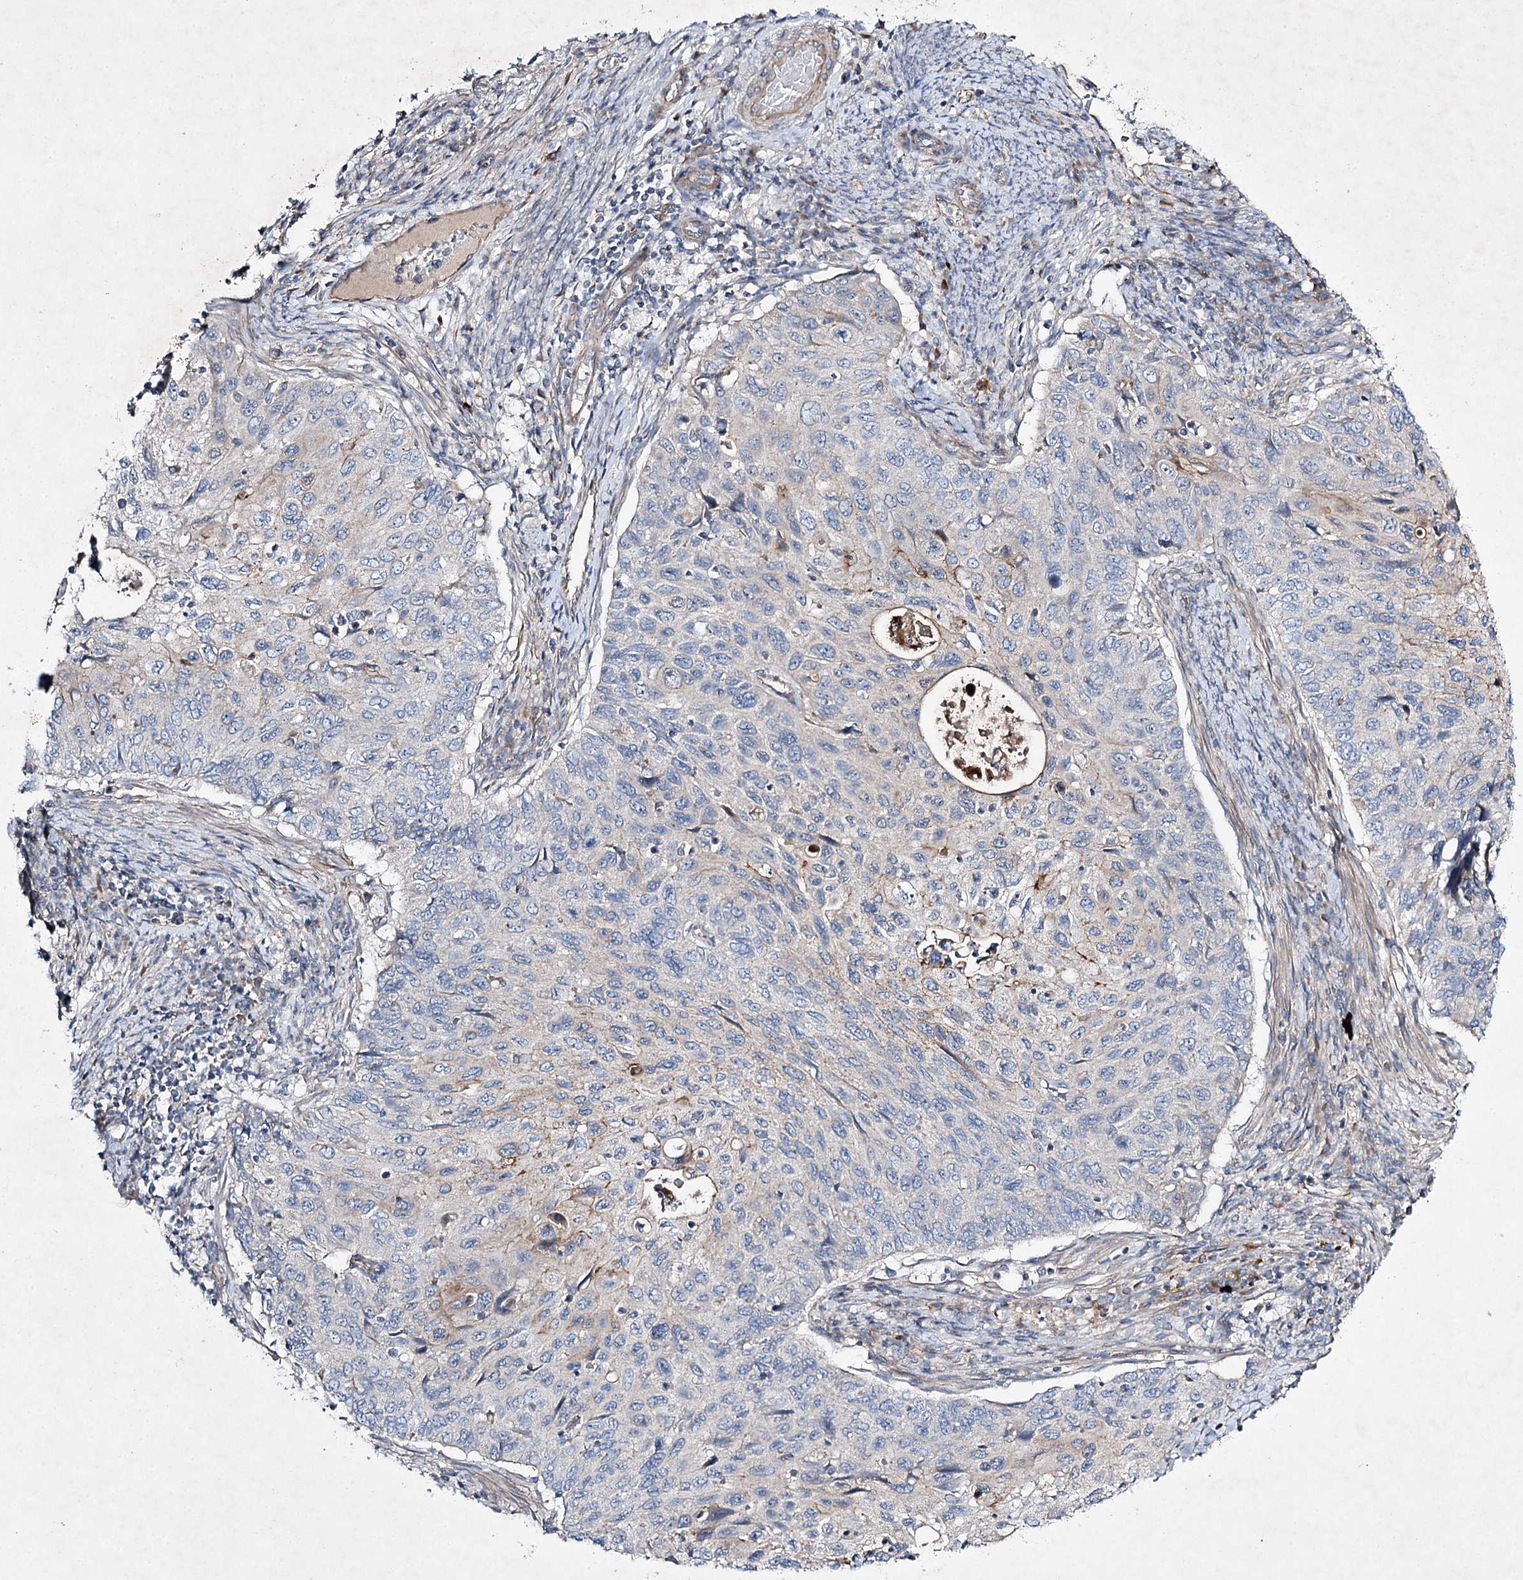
{"staining": {"intensity": "negative", "quantity": "none", "location": "none"}, "tissue": "cervical cancer", "cell_type": "Tumor cells", "image_type": "cancer", "snomed": [{"axis": "morphology", "description": "Squamous cell carcinoma, NOS"}, {"axis": "topography", "description": "Cervix"}], "caption": "Cervical cancer was stained to show a protein in brown. There is no significant staining in tumor cells. (Brightfield microscopy of DAB (3,3'-diaminobenzidine) immunohistochemistry (IHC) at high magnification).", "gene": "KIAA0825", "patient": {"sex": "female", "age": 70}}